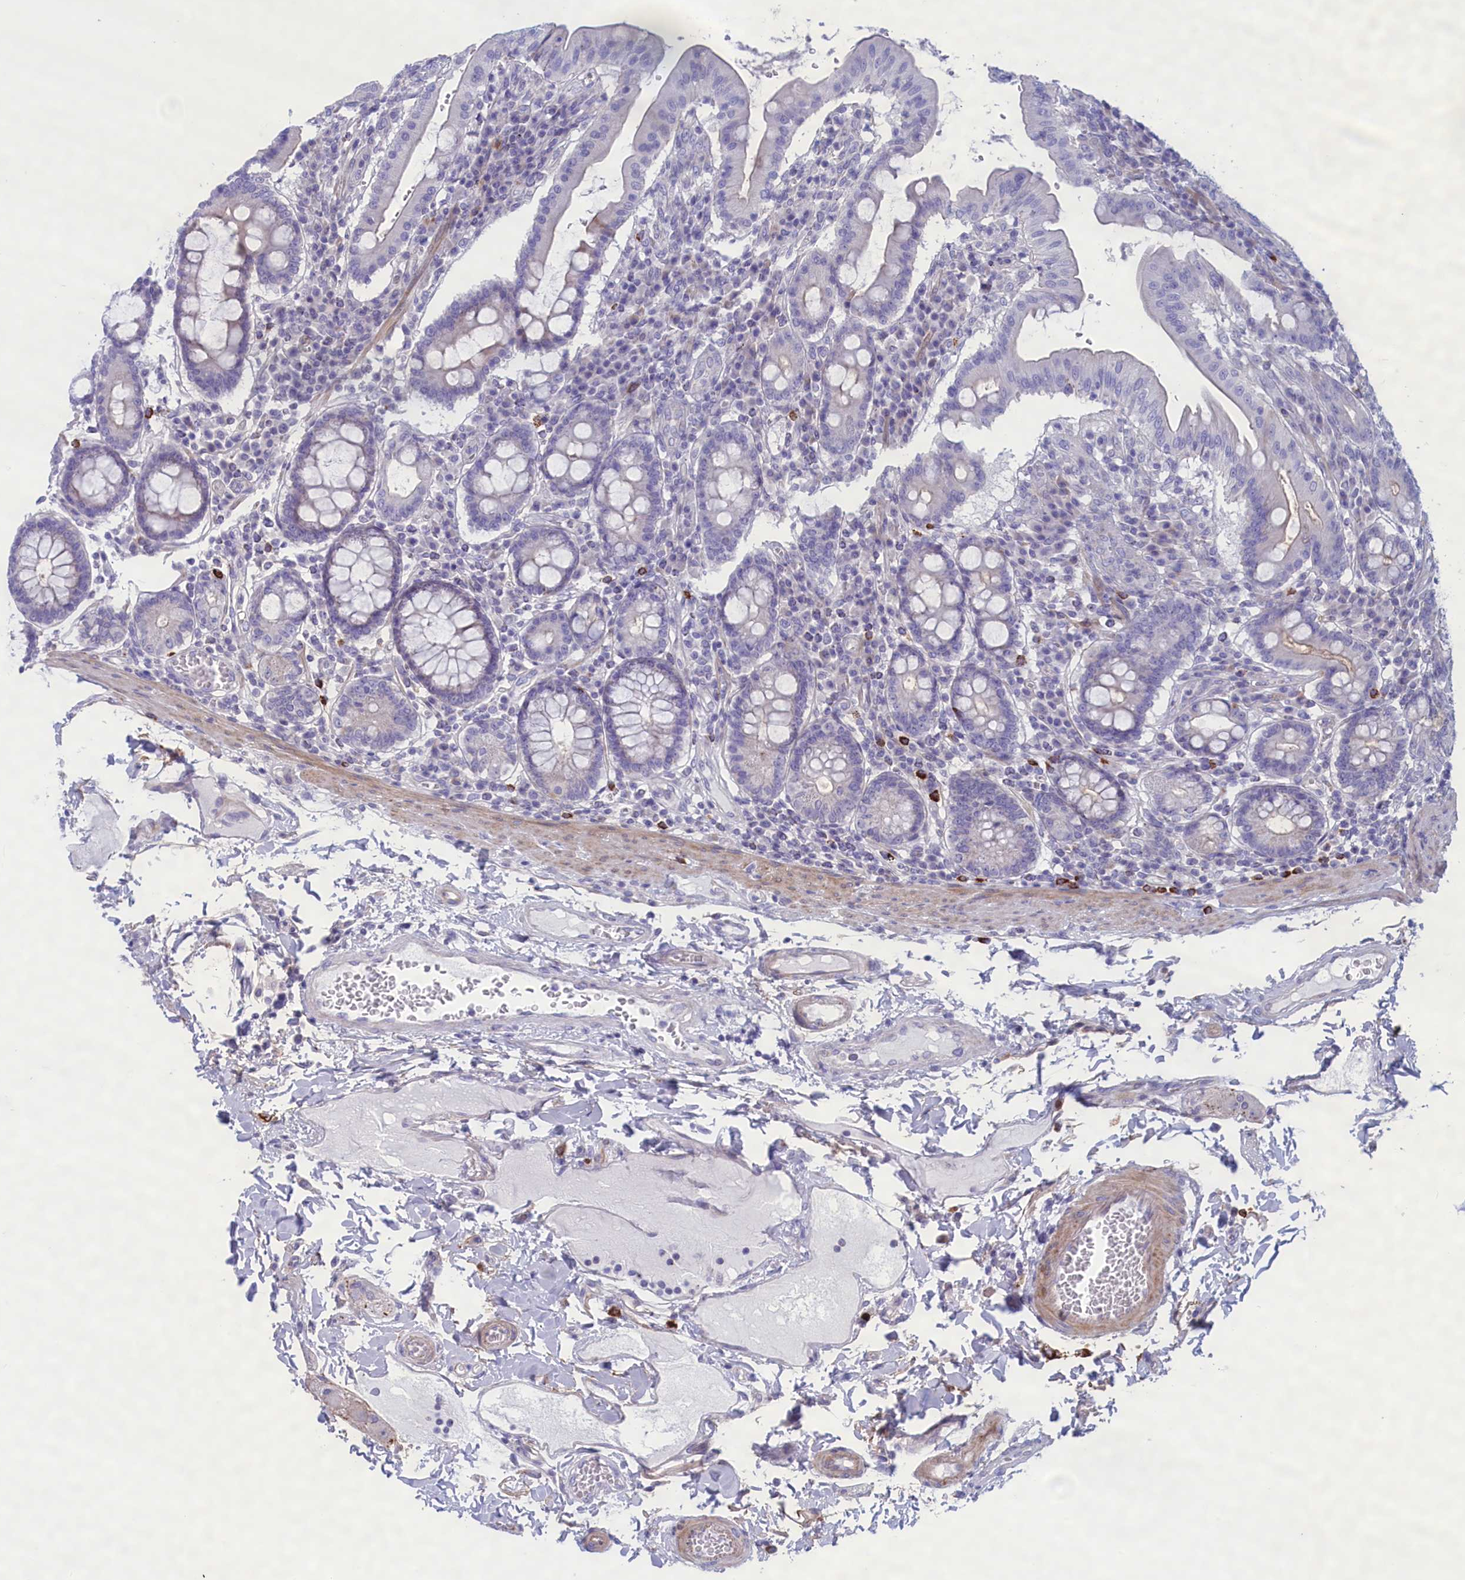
{"staining": {"intensity": "negative", "quantity": "none", "location": "none"}, "tissue": "duodenum", "cell_type": "Glandular cells", "image_type": "normal", "snomed": [{"axis": "morphology", "description": "Normal tissue, NOS"}, {"axis": "morphology", "description": "Adenocarcinoma, NOS"}, {"axis": "topography", "description": "Pancreas"}, {"axis": "topography", "description": "Duodenum"}], "caption": "Glandular cells show no significant staining in benign duodenum. (IHC, brightfield microscopy, high magnification).", "gene": "MPV17L2", "patient": {"sex": "male", "age": 50}}